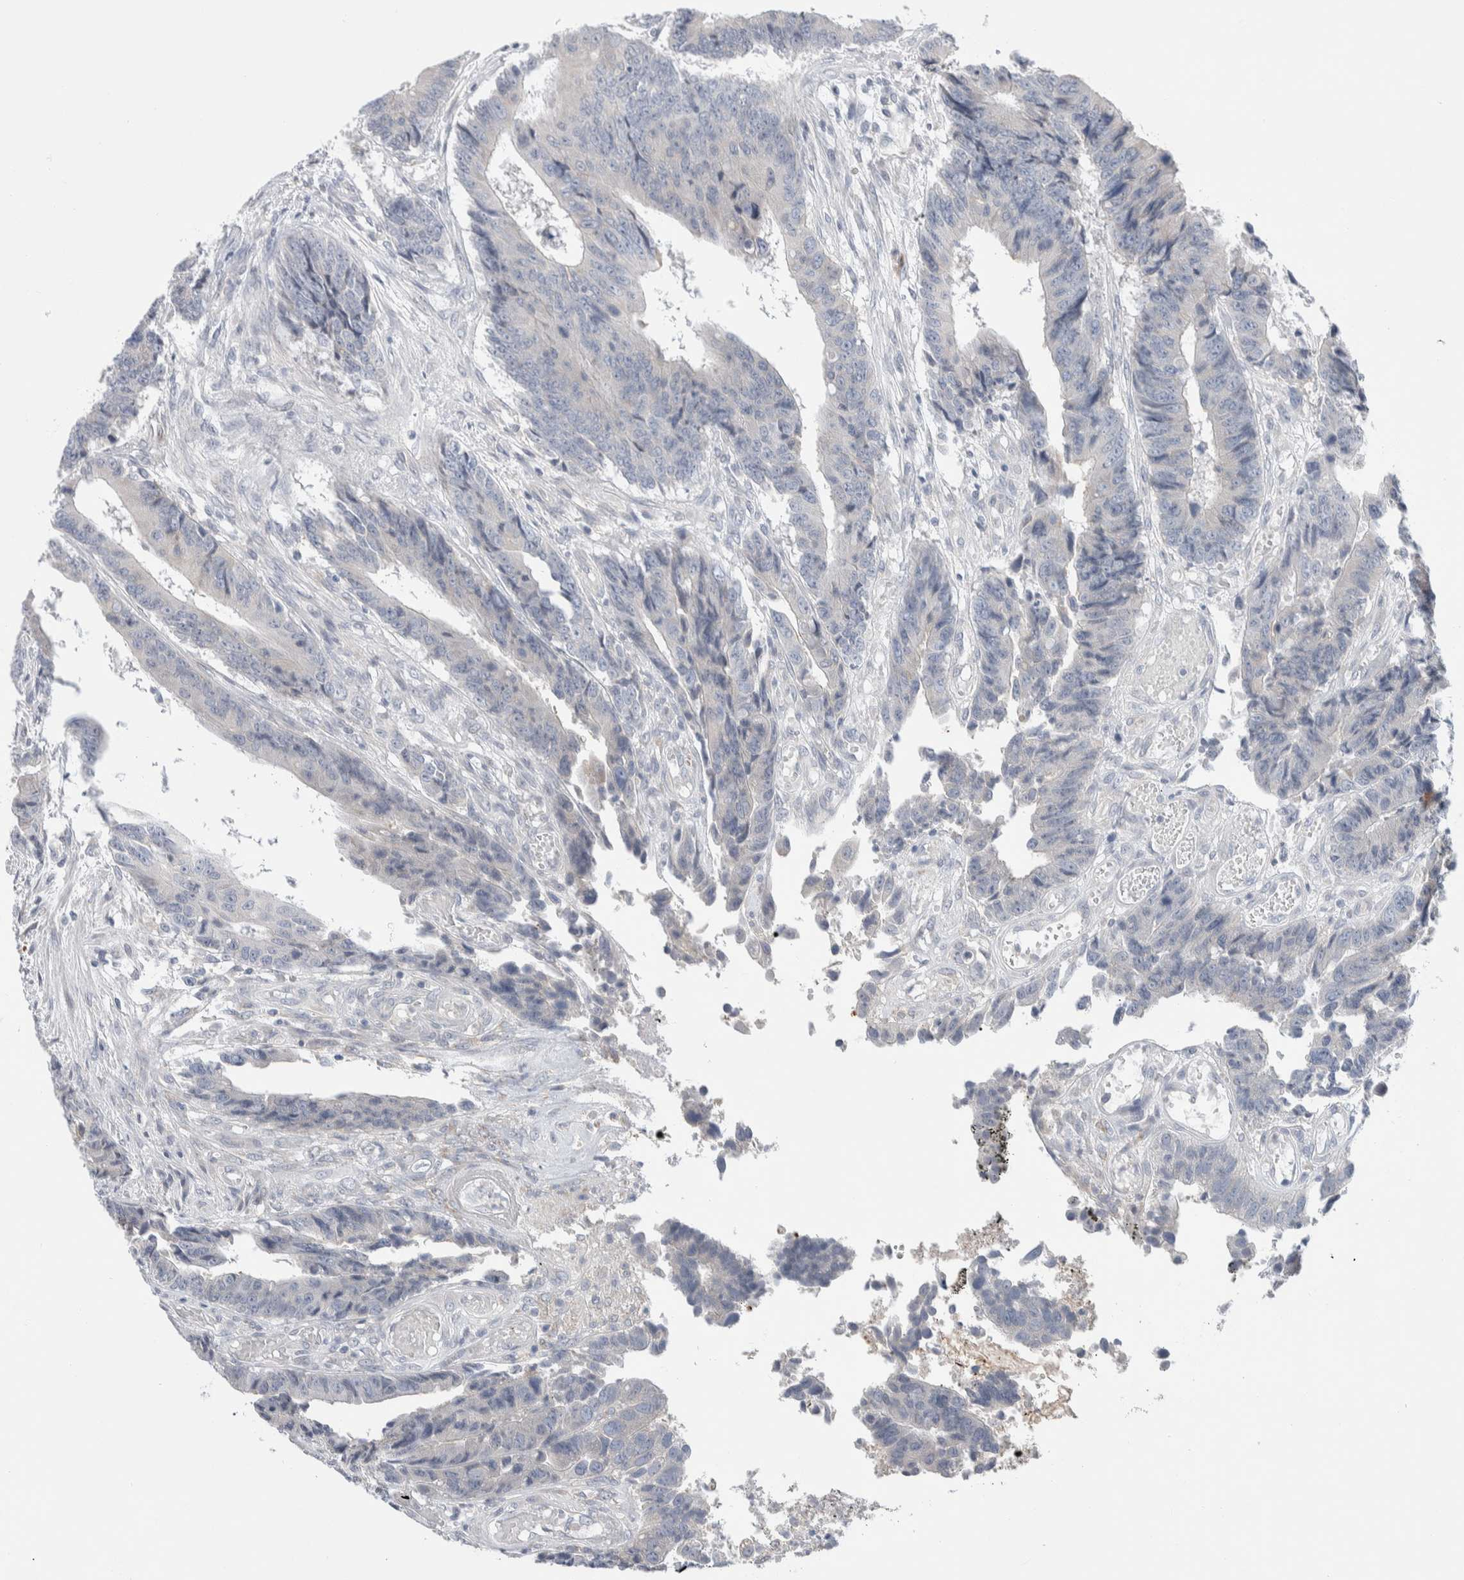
{"staining": {"intensity": "negative", "quantity": "none", "location": "none"}, "tissue": "colorectal cancer", "cell_type": "Tumor cells", "image_type": "cancer", "snomed": [{"axis": "morphology", "description": "Adenocarcinoma, NOS"}, {"axis": "topography", "description": "Rectum"}], "caption": "This is a photomicrograph of IHC staining of colorectal cancer, which shows no positivity in tumor cells.", "gene": "RUSF1", "patient": {"sex": "male", "age": 84}}